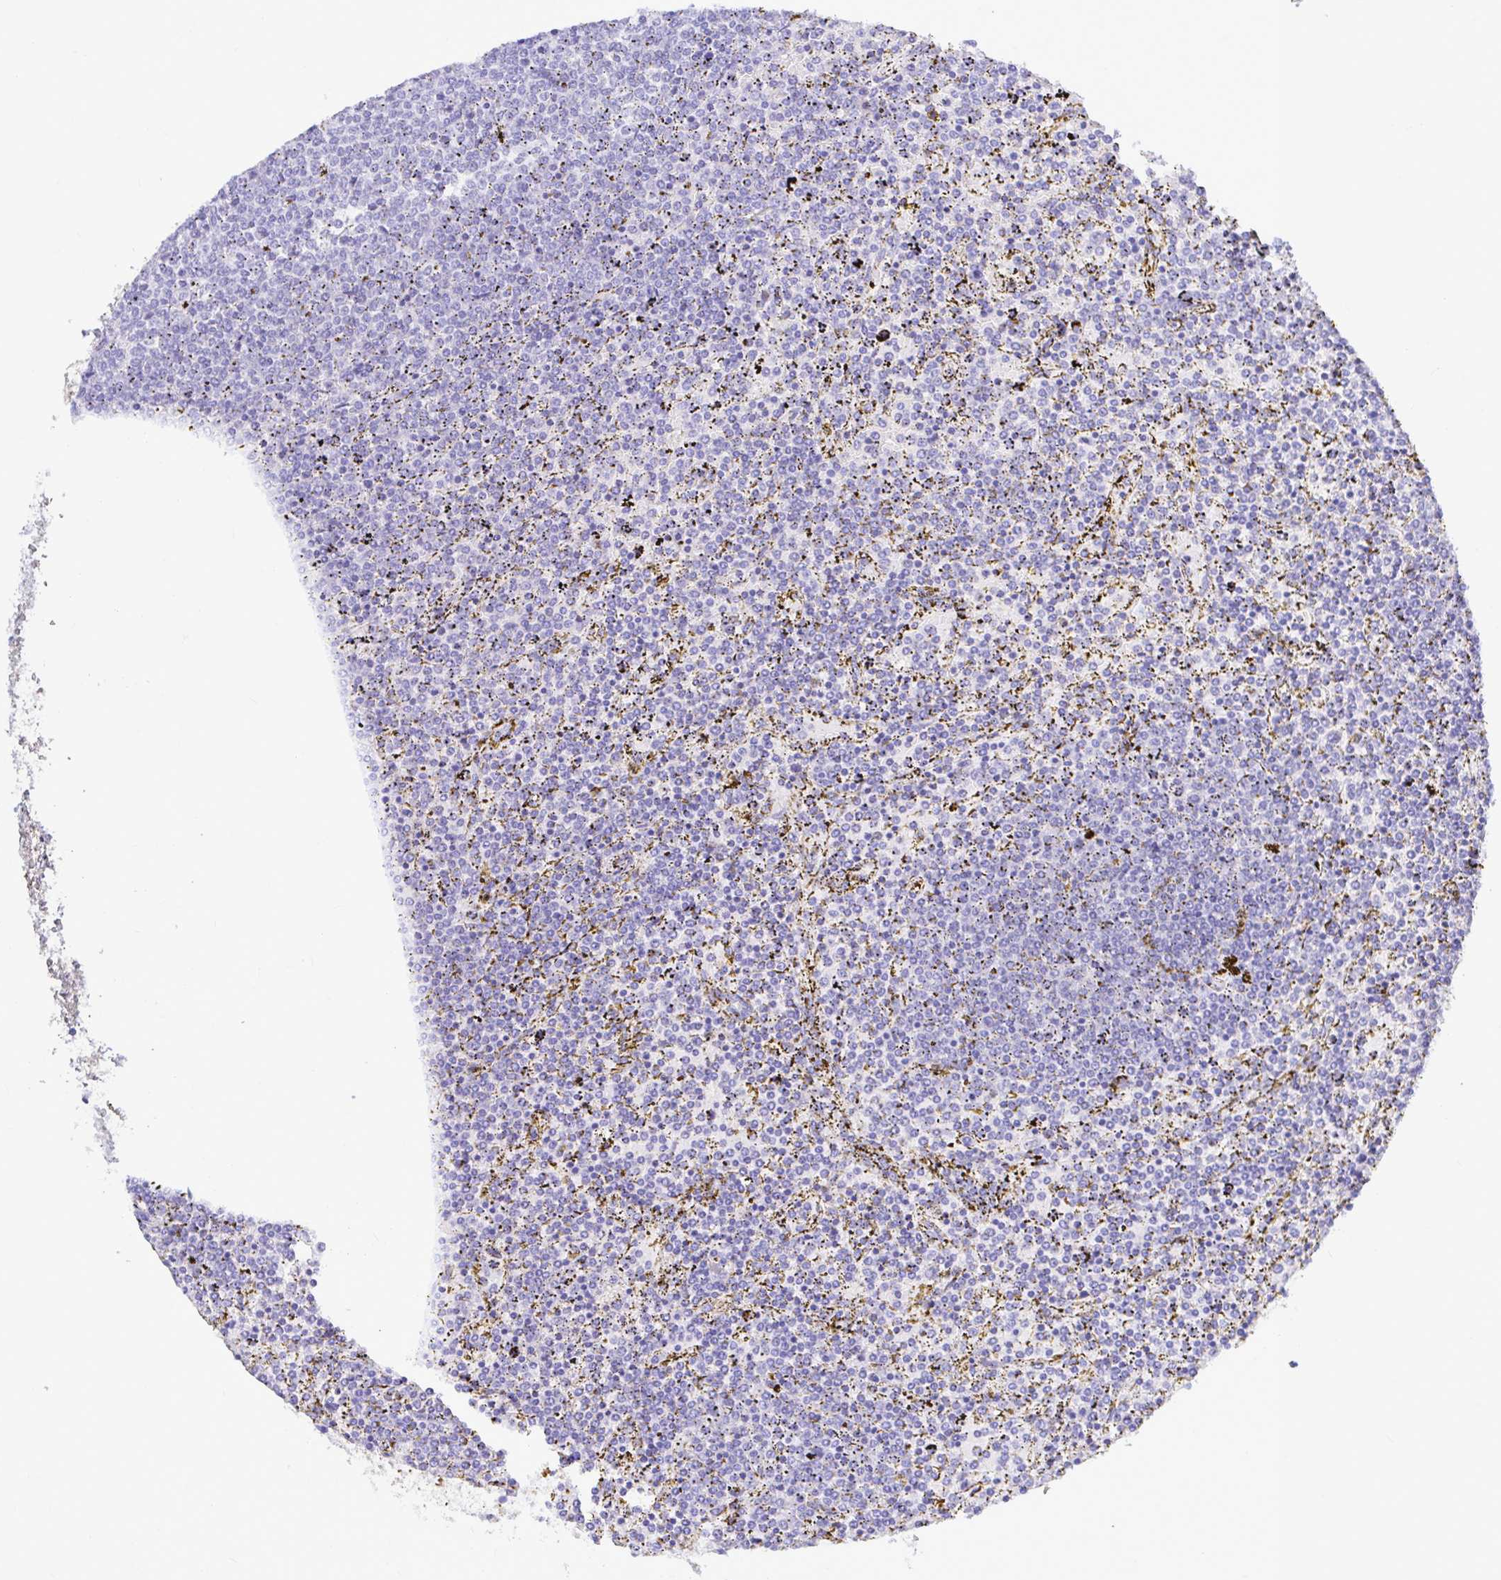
{"staining": {"intensity": "negative", "quantity": "none", "location": "none"}, "tissue": "lymphoma", "cell_type": "Tumor cells", "image_type": "cancer", "snomed": [{"axis": "morphology", "description": "Malignant lymphoma, non-Hodgkin's type, Low grade"}, {"axis": "topography", "description": "Spleen"}], "caption": "IHC histopathology image of neoplastic tissue: human malignant lymphoma, non-Hodgkin's type (low-grade) stained with DAB shows no significant protein positivity in tumor cells. Brightfield microscopy of immunohistochemistry (IHC) stained with DAB (brown) and hematoxylin (blue), captured at high magnification.", "gene": "BACE2", "patient": {"sex": "female", "age": 77}}